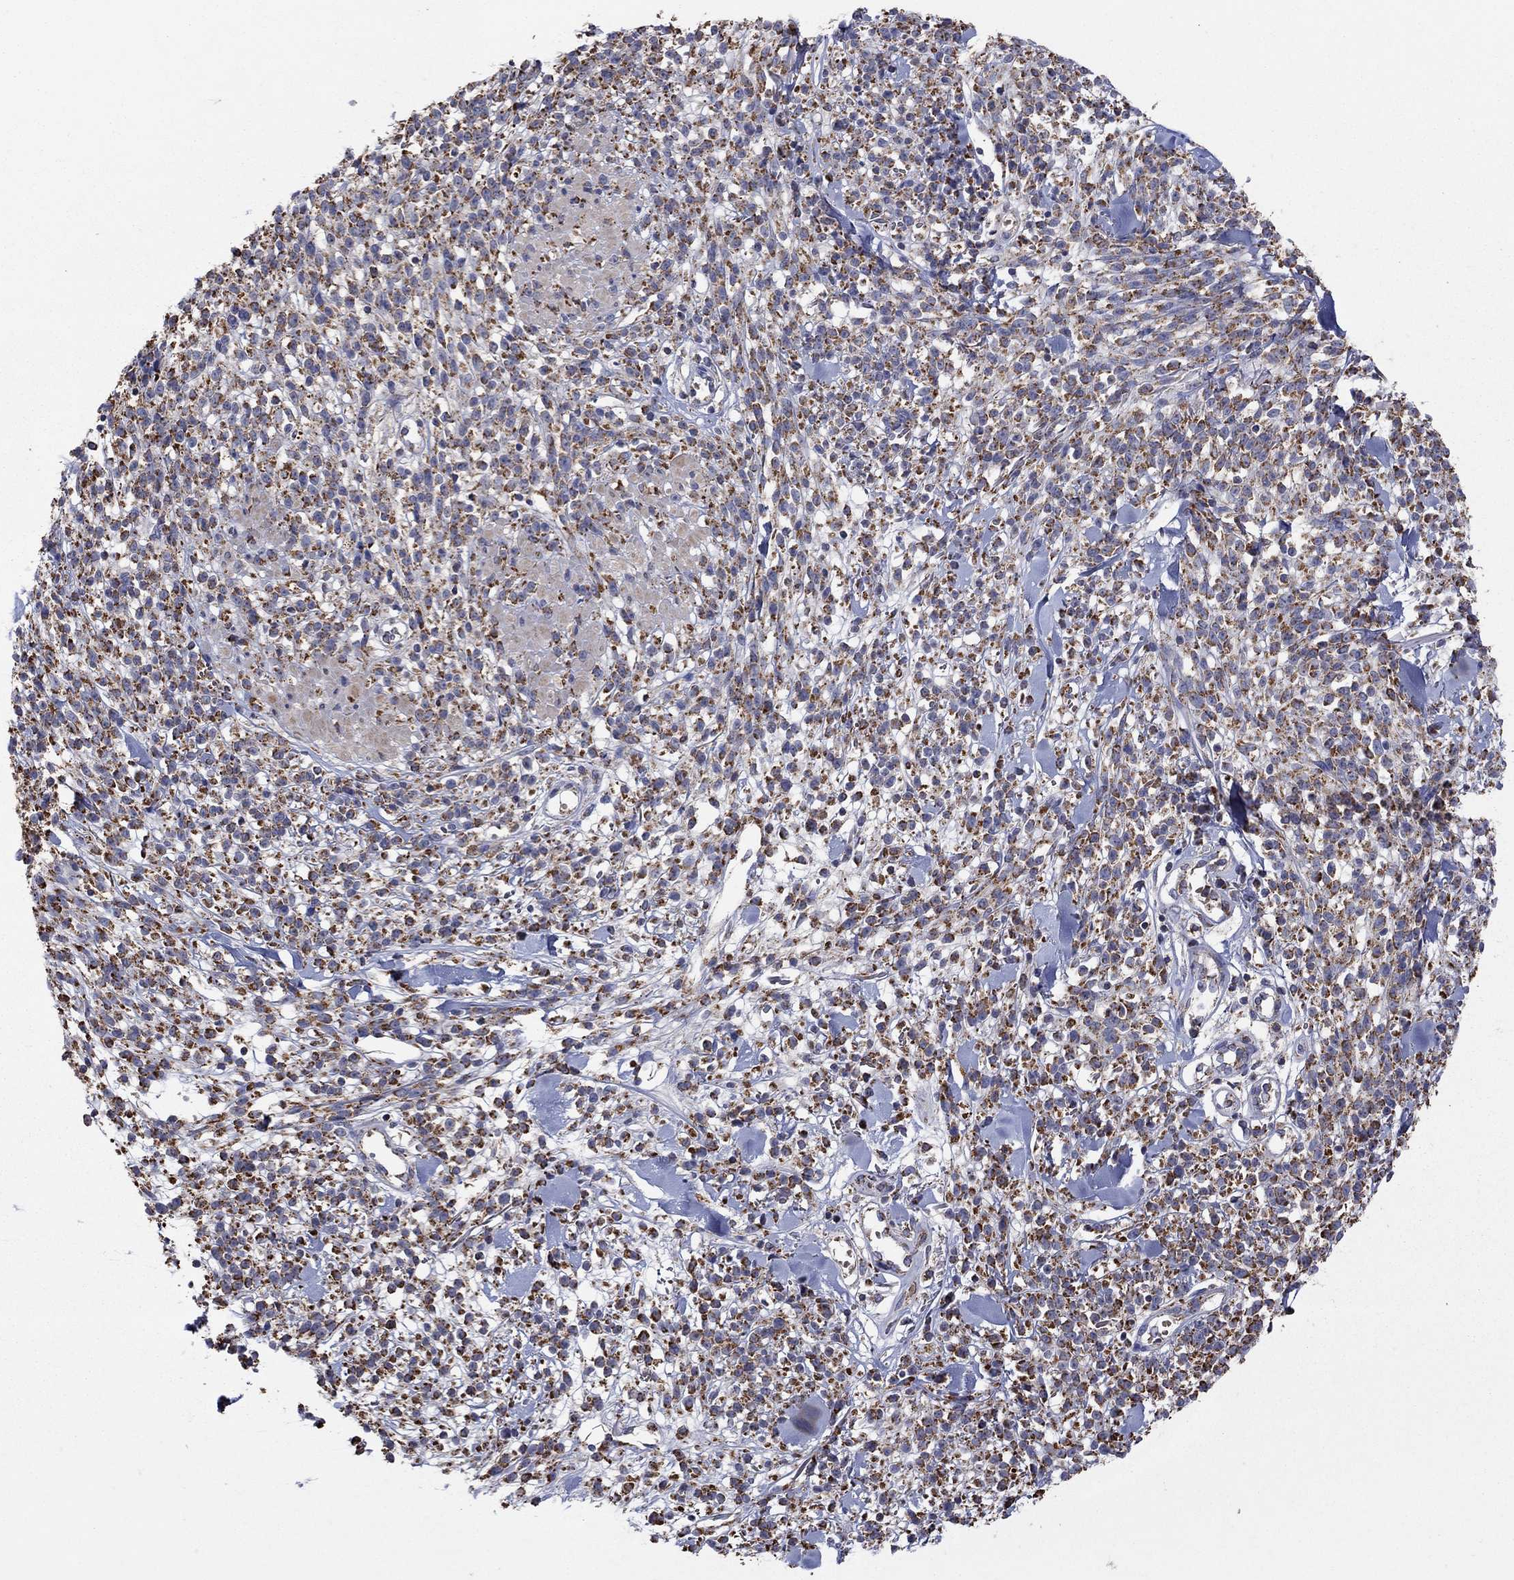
{"staining": {"intensity": "strong", "quantity": "25%-75%", "location": "cytoplasmic/membranous"}, "tissue": "melanoma", "cell_type": "Tumor cells", "image_type": "cancer", "snomed": [{"axis": "morphology", "description": "Malignant melanoma, NOS"}, {"axis": "topography", "description": "Skin"}, {"axis": "topography", "description": "Skin of trunk"}], "caption": "Protein staining shows strong cytoplasmic/membranous staining in about 25%-75% of tumor cells in malignant melanoma.", "gene": "HPS5", "patient": {"sex": "male", "age": 74}}